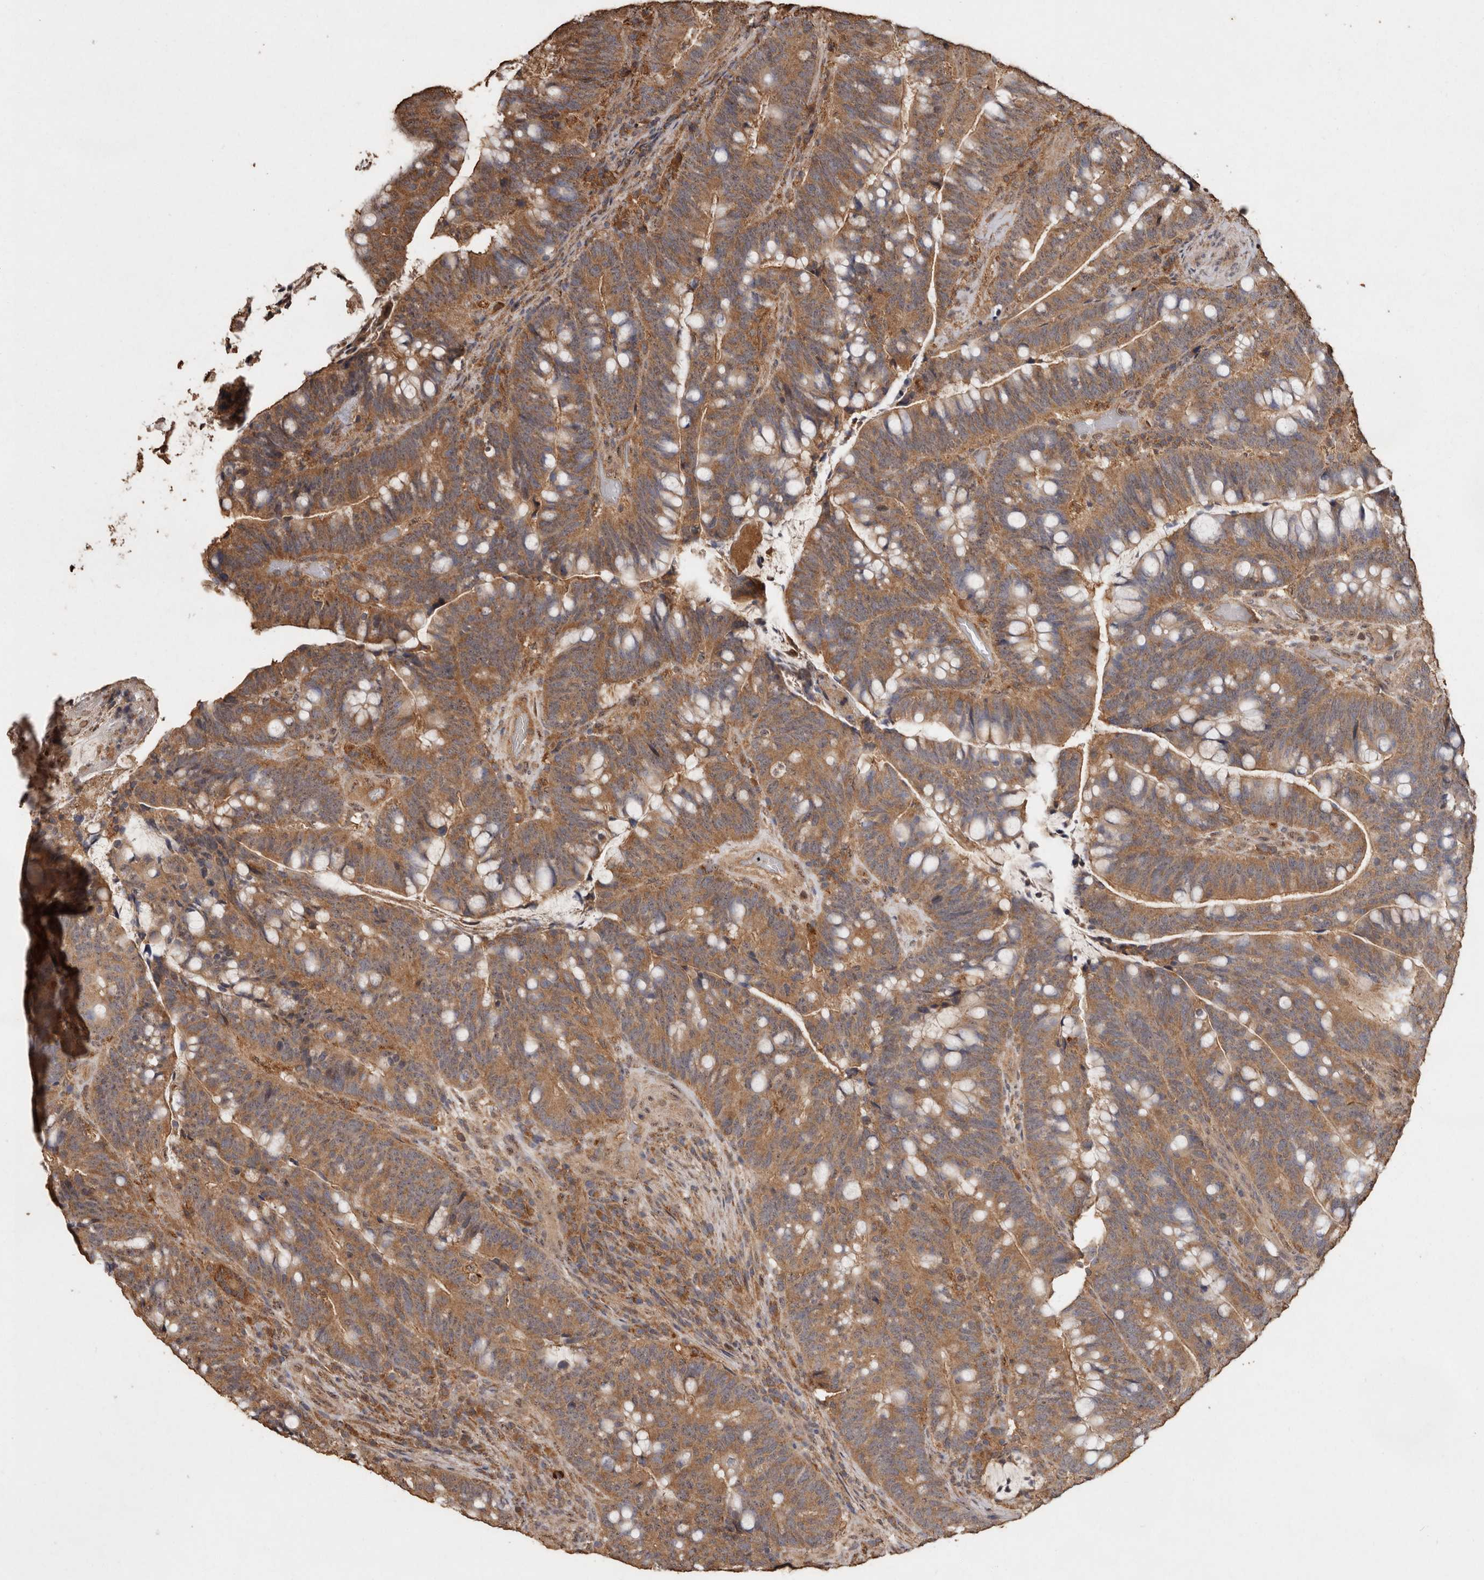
{"staining": {"intensity": "moderate", "quantity": ">75%", "location": "cytoplasmic/membranous"}, "tissue": "colorectal cancer", "cell_type": "Tumor cells", "image_type": "cancer", "snomed": [{"axis": "morphology", "description": "Adenocarcinoma, NOS"}, {"axis": "topography", "description": "Colon"}], "caption": "Adenocarcinoma (colorectal) stained for a protein exhibits moderate cytoplasmic/membranous positivity in tumor cells.", "gene": "RWDD1", "patient": {"sex": "female", "age": 66}}